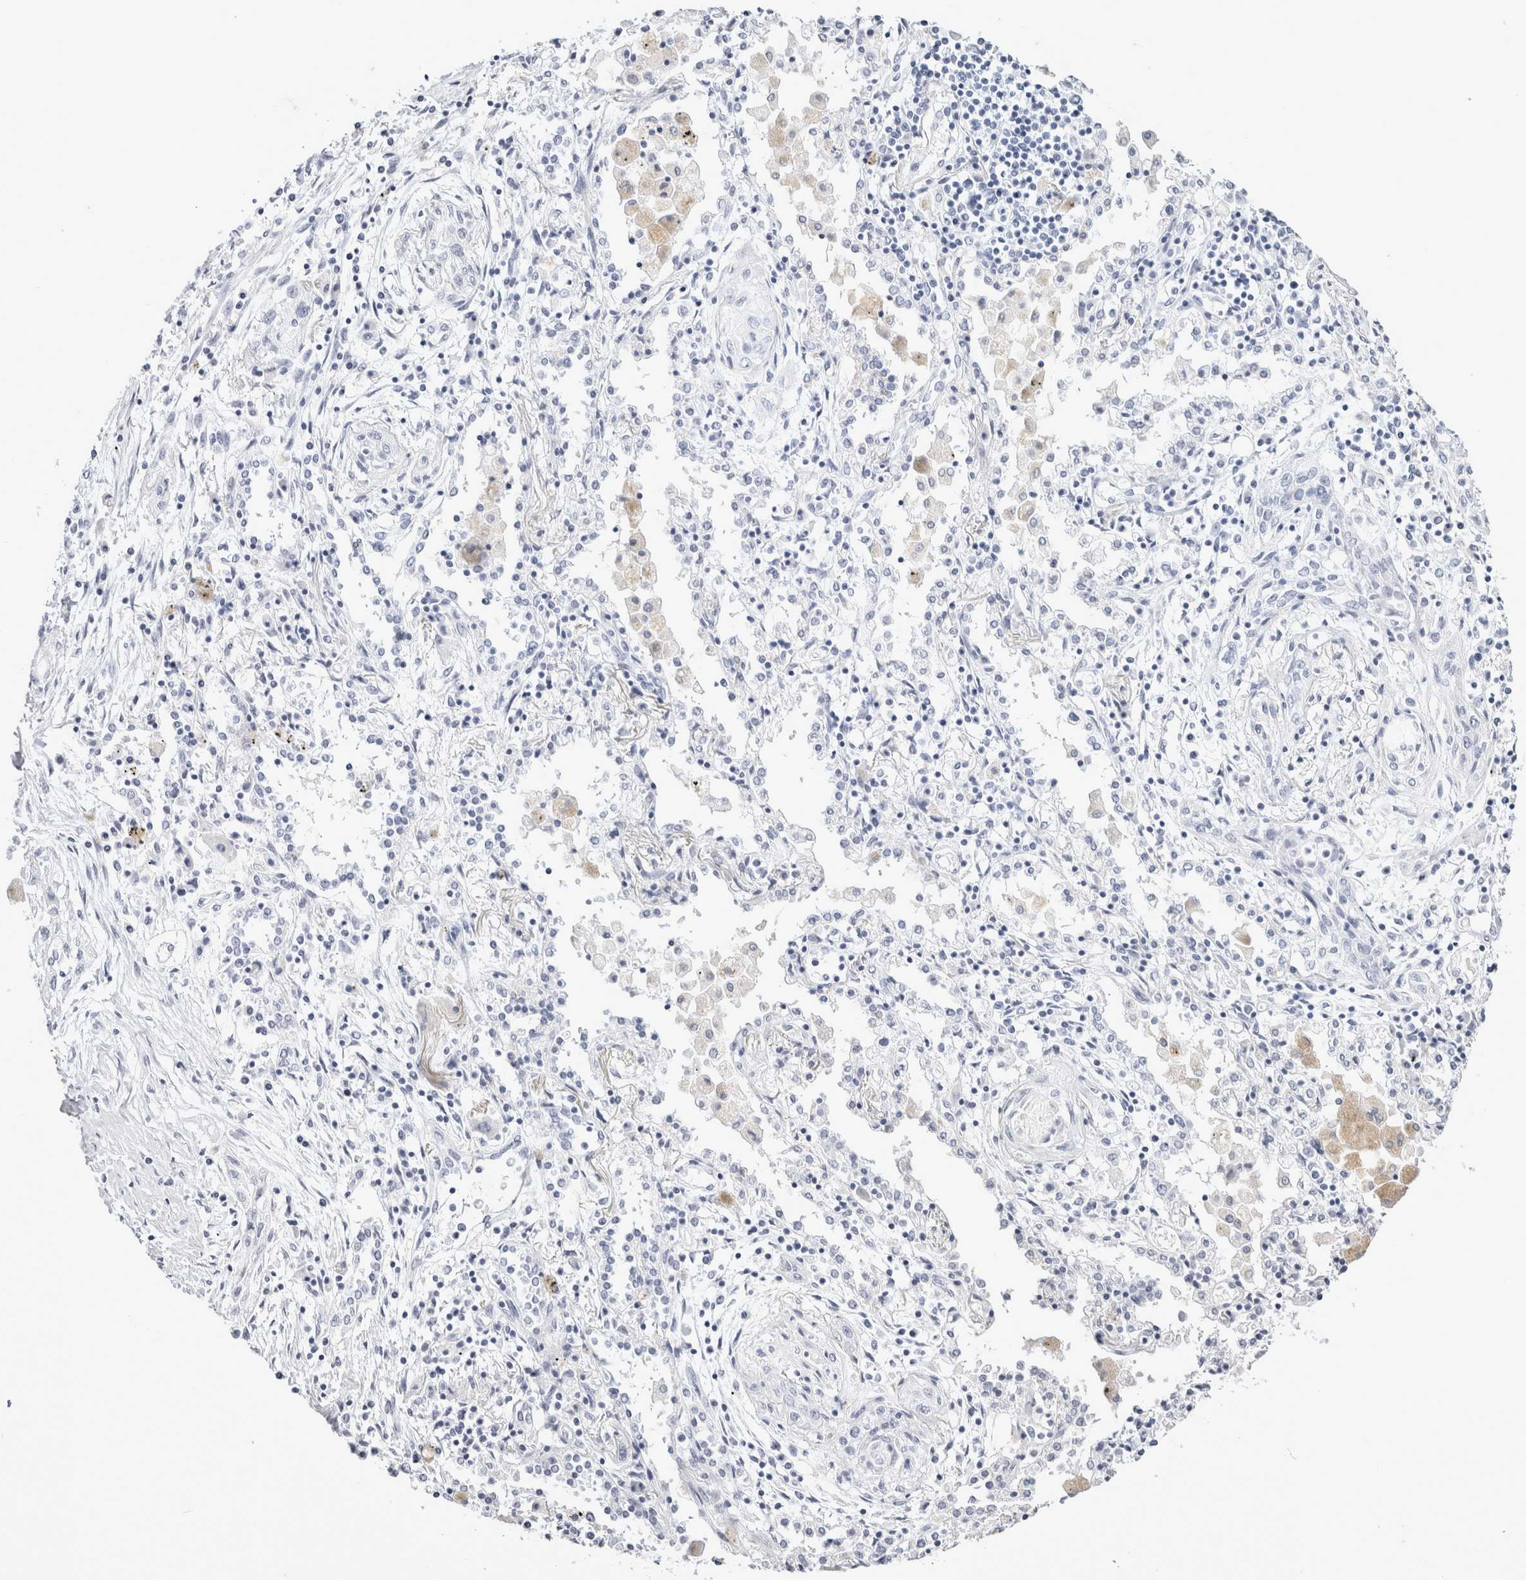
{"staining": {"intensity": "negative", "quantity": "none", "location": "none"}, "tissue": "lung cancer", "cell_type": "Tumor cells", "image_type": "cancer", "snomed": [{"axis": "morphology", "description": "Squamous cell carcinoma, NOS"}, {"axis": "topography", "description": "Lung"}], "caption": "Human squamous cell carcinoma (lung) stained for a protein using immunohistochemistry (IHC) demonstrates no expression in tumor cells.", "gene": "GARIN1A", "patient": {"sex": "female", "age": 47}}